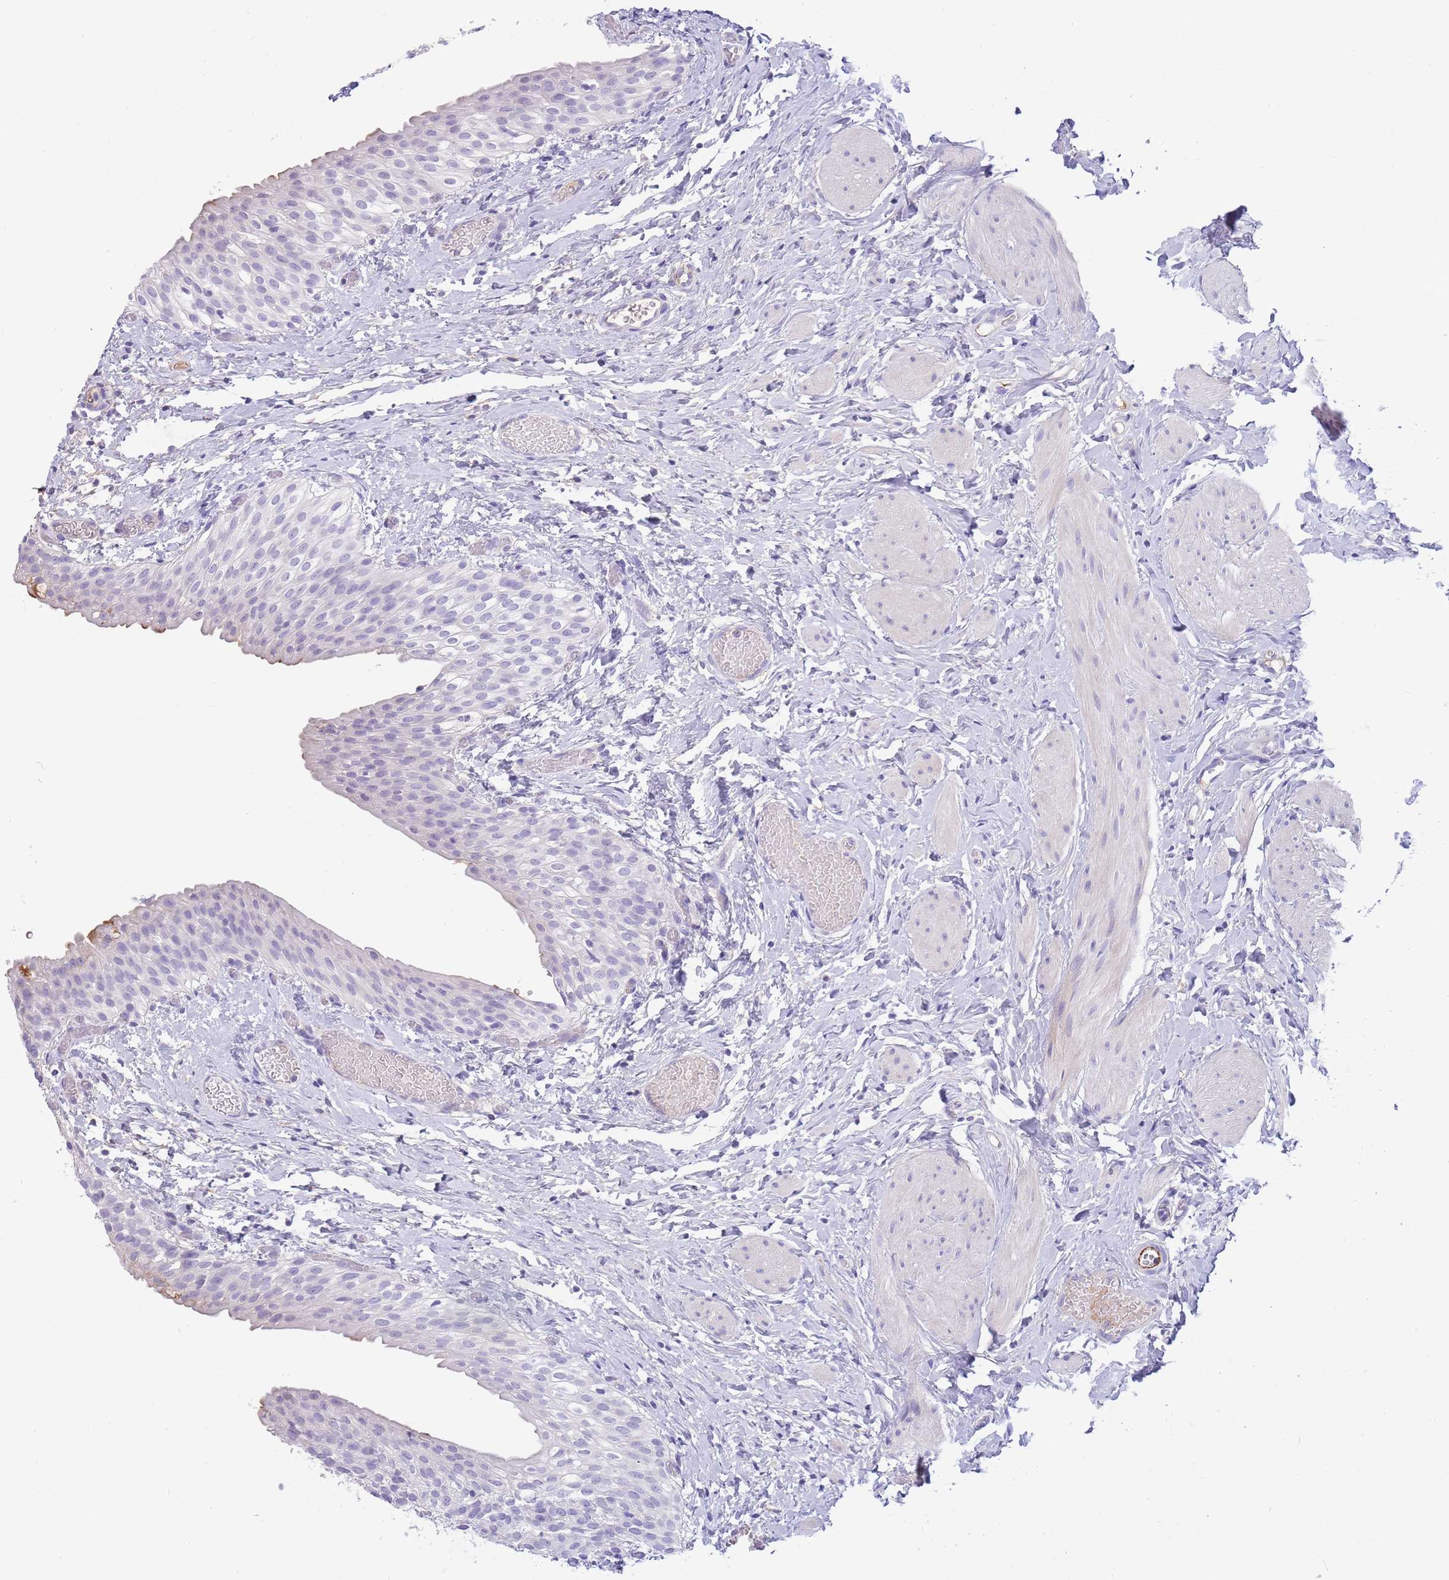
{"staining": {"intensity": "negative", "quantity": "none", "location": "none"}, "tissue": "urinary bladder", "cell_type": "Urothelial cells", "image_type": "normal", "snomed": [{"axis": "morphology", "description": "Normal tissue, NOS"}, {"axis": "topography", "description": "Urinary bladder"}], "caption": "A high-resolution photomicrograph shows IHC staining of unremarkable urinary bladder, which exhibits no significant expression in urothelial cells.", "gene": "LEPROTL1", "patient": {"sex": "male", "age": 1}}